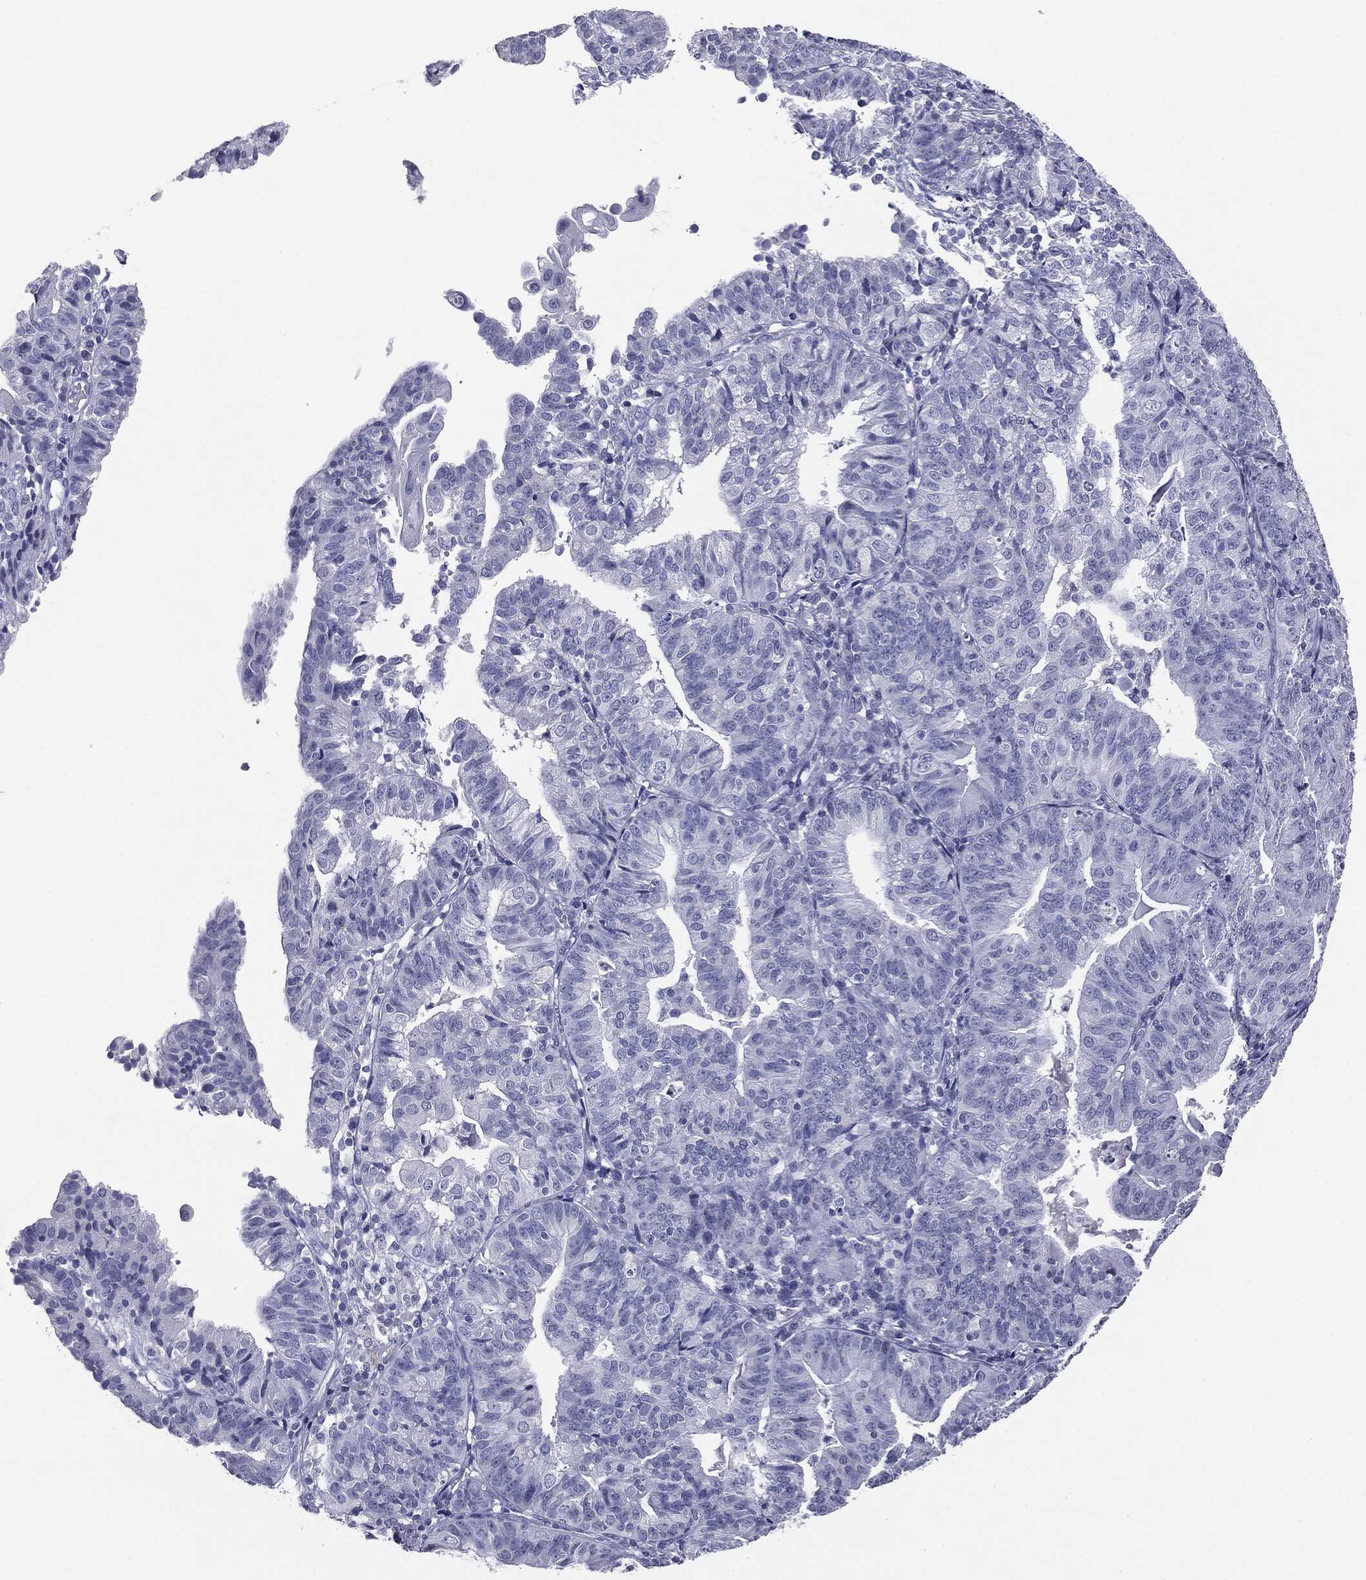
{"staining": {"intensity": "negative", "quantity": "none", "location": "none"}, "tissue": "endometrial cancer", "cell_type": "Tumor cells", "image_type": "cancer", "snomed": [{"axis": "morphology", "description": "Adenocarcinoma, NOS"}, {"axis": "topography", "description": "Endometrium"}], "caption": "Adenocarcinoma (endometrial) stained for a protein using immunohistochemistry shows no staining tumor cells.", "gene": "SERPINB4", "patient": {"sex": "female", "age": 56}}